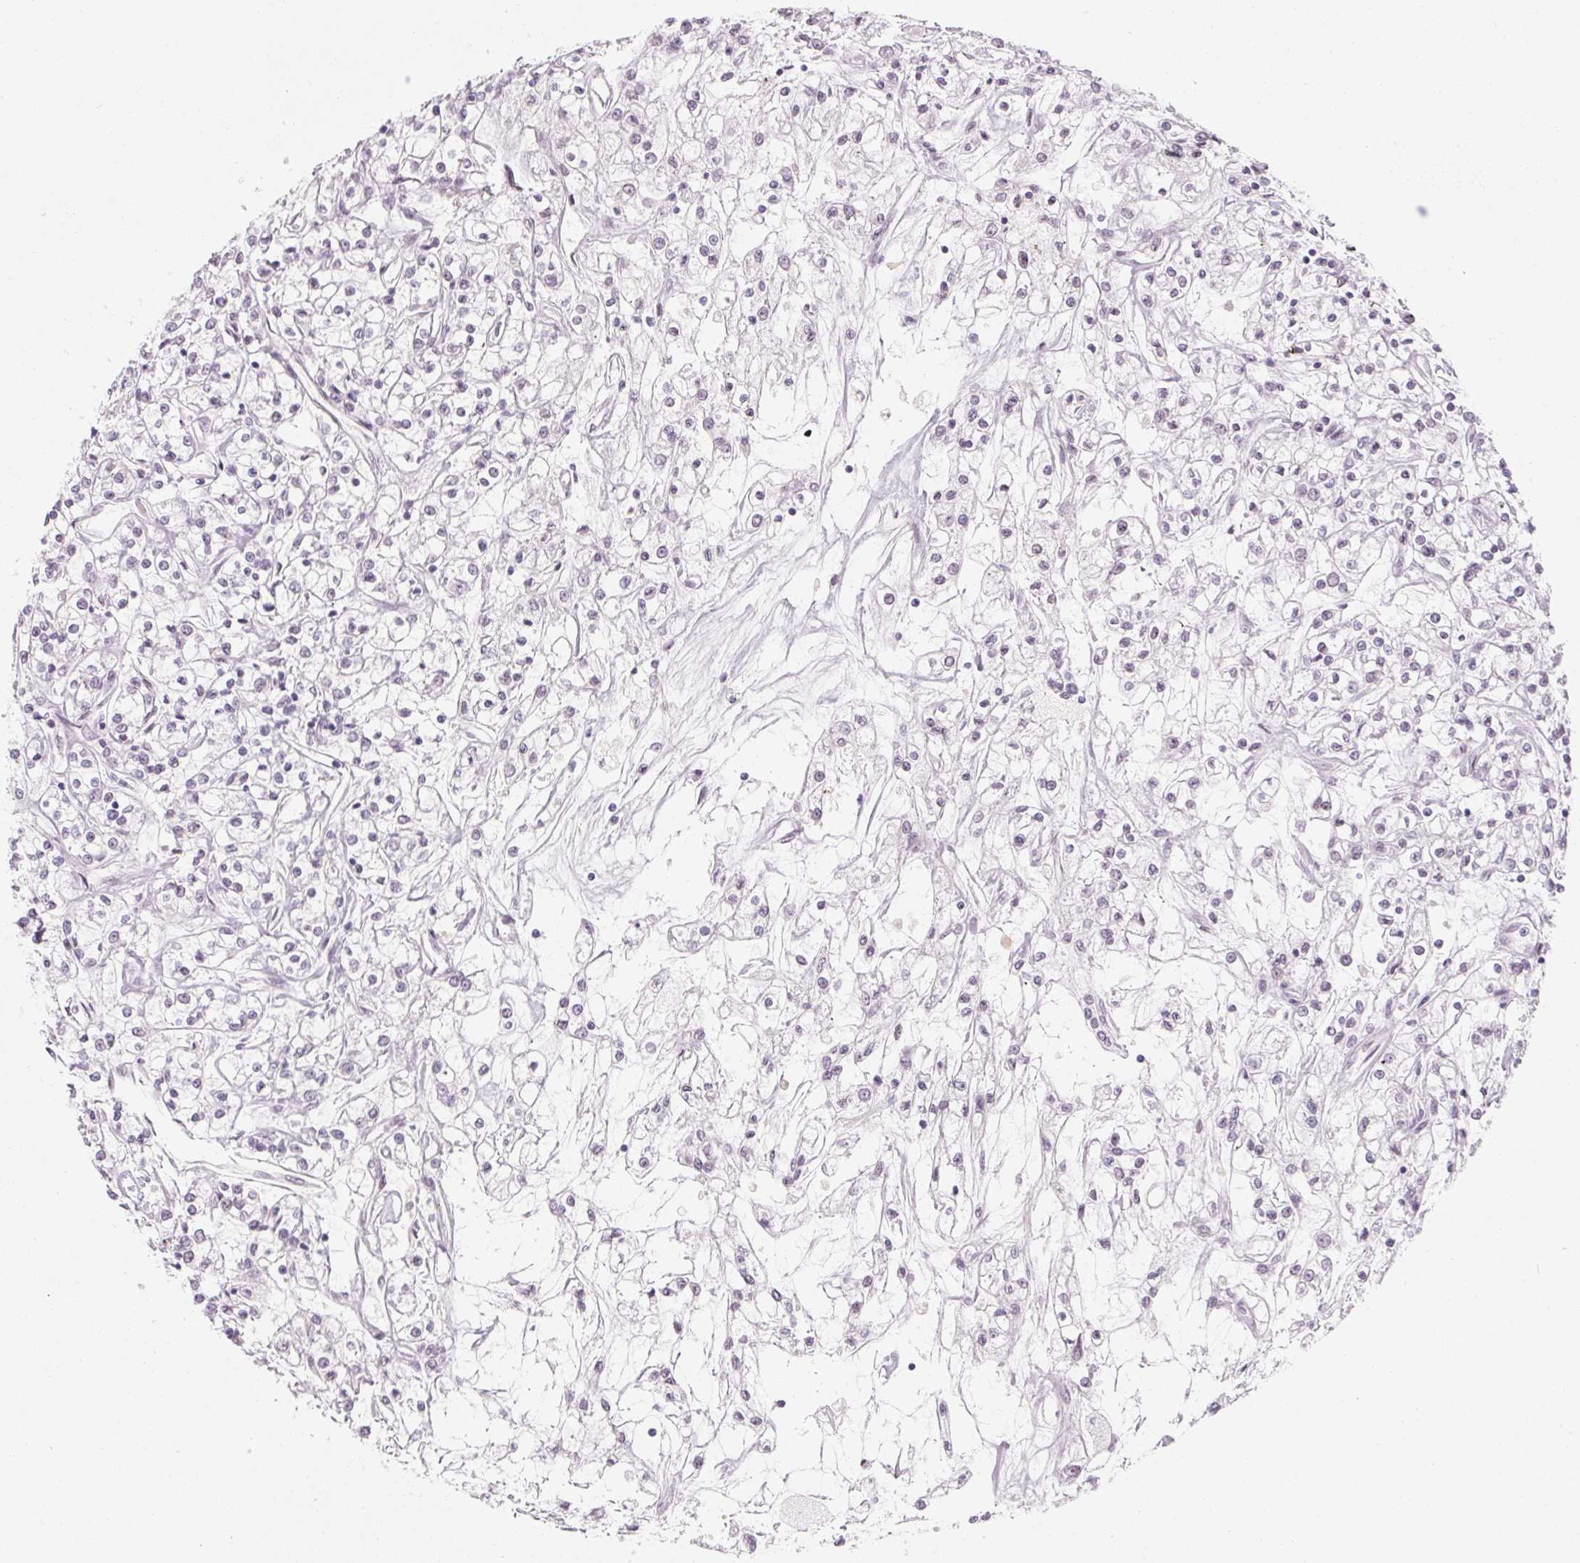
{"staining": {"intensity": "negative", "quantity": "none", "location": "none"}, "tissue": "renal cancer", "cell_type": "Tumor cells", "image_type": "cancer", "snomed": [{"axis": "morphology", "description": "Adenocarcinoma, NOS"}, {"axis": "topography", "description": "Kidney"}], "caption": "This is an immunohistochemistry image of adenocarcinoma (renal). There is no staining in tumor cells.", "gene": "KCNQ2", "patient": {"sex": "female", "age": 59}}